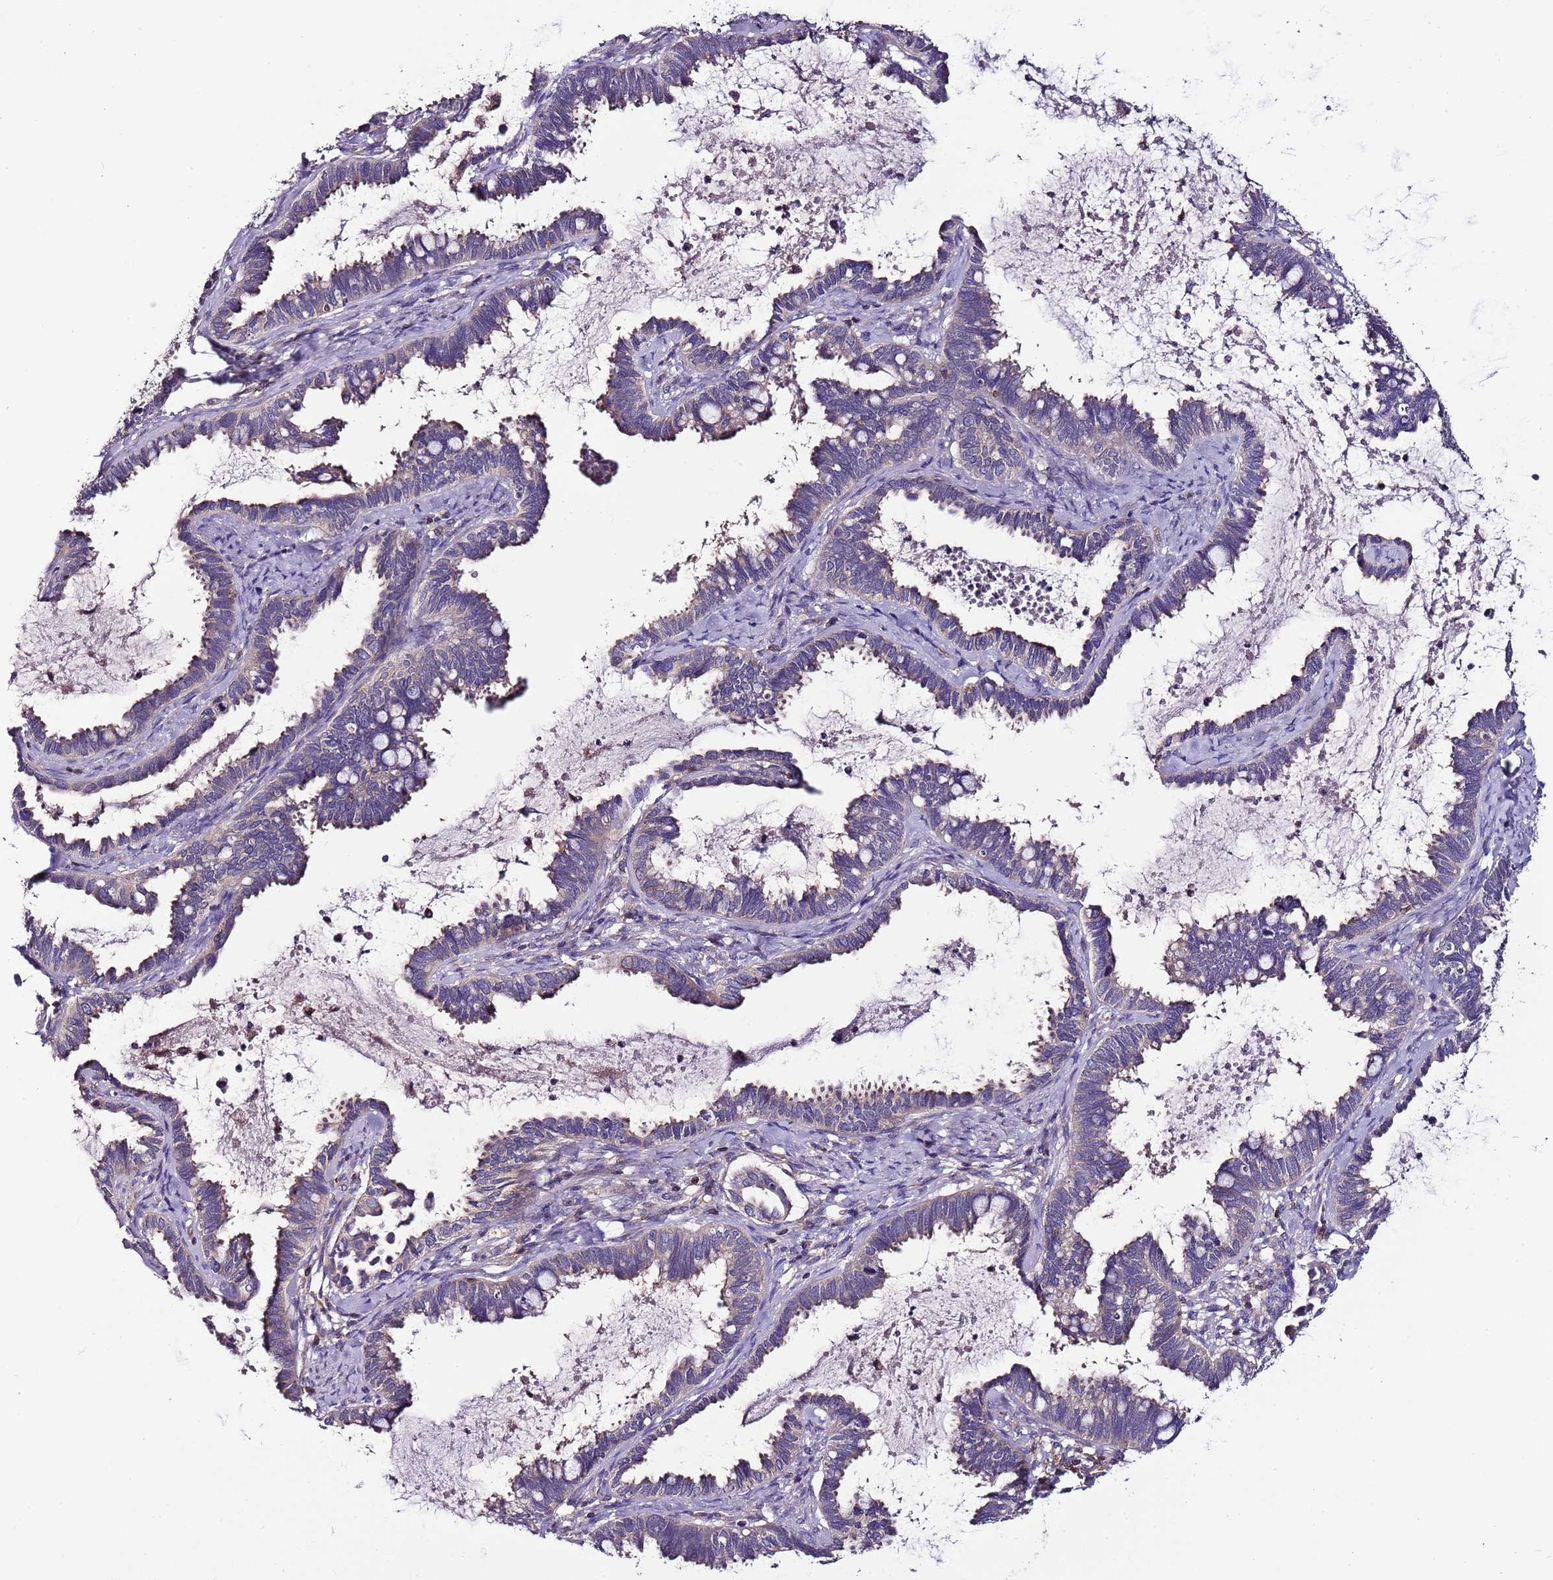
{"staining": {"intensity": "weak", "quantity": "<25%", "location": "cytoplasmic/membranous"}, "tissue": "cervical cancer", "cell_type": "Tumor cells", "image_type": "cancer", "snomed": [{"axis": "morphology", "description": "Adenocarcinoma, NOS"}, {"axis": "topography", "description": "Cervix"}], "caption": "This is a histopathology image of IHC staining of cervical adenocarcinoma, which shows no expression in tumor cells.", "gene": "IGIP", "patient": {"sex": "female", "age": 37}}